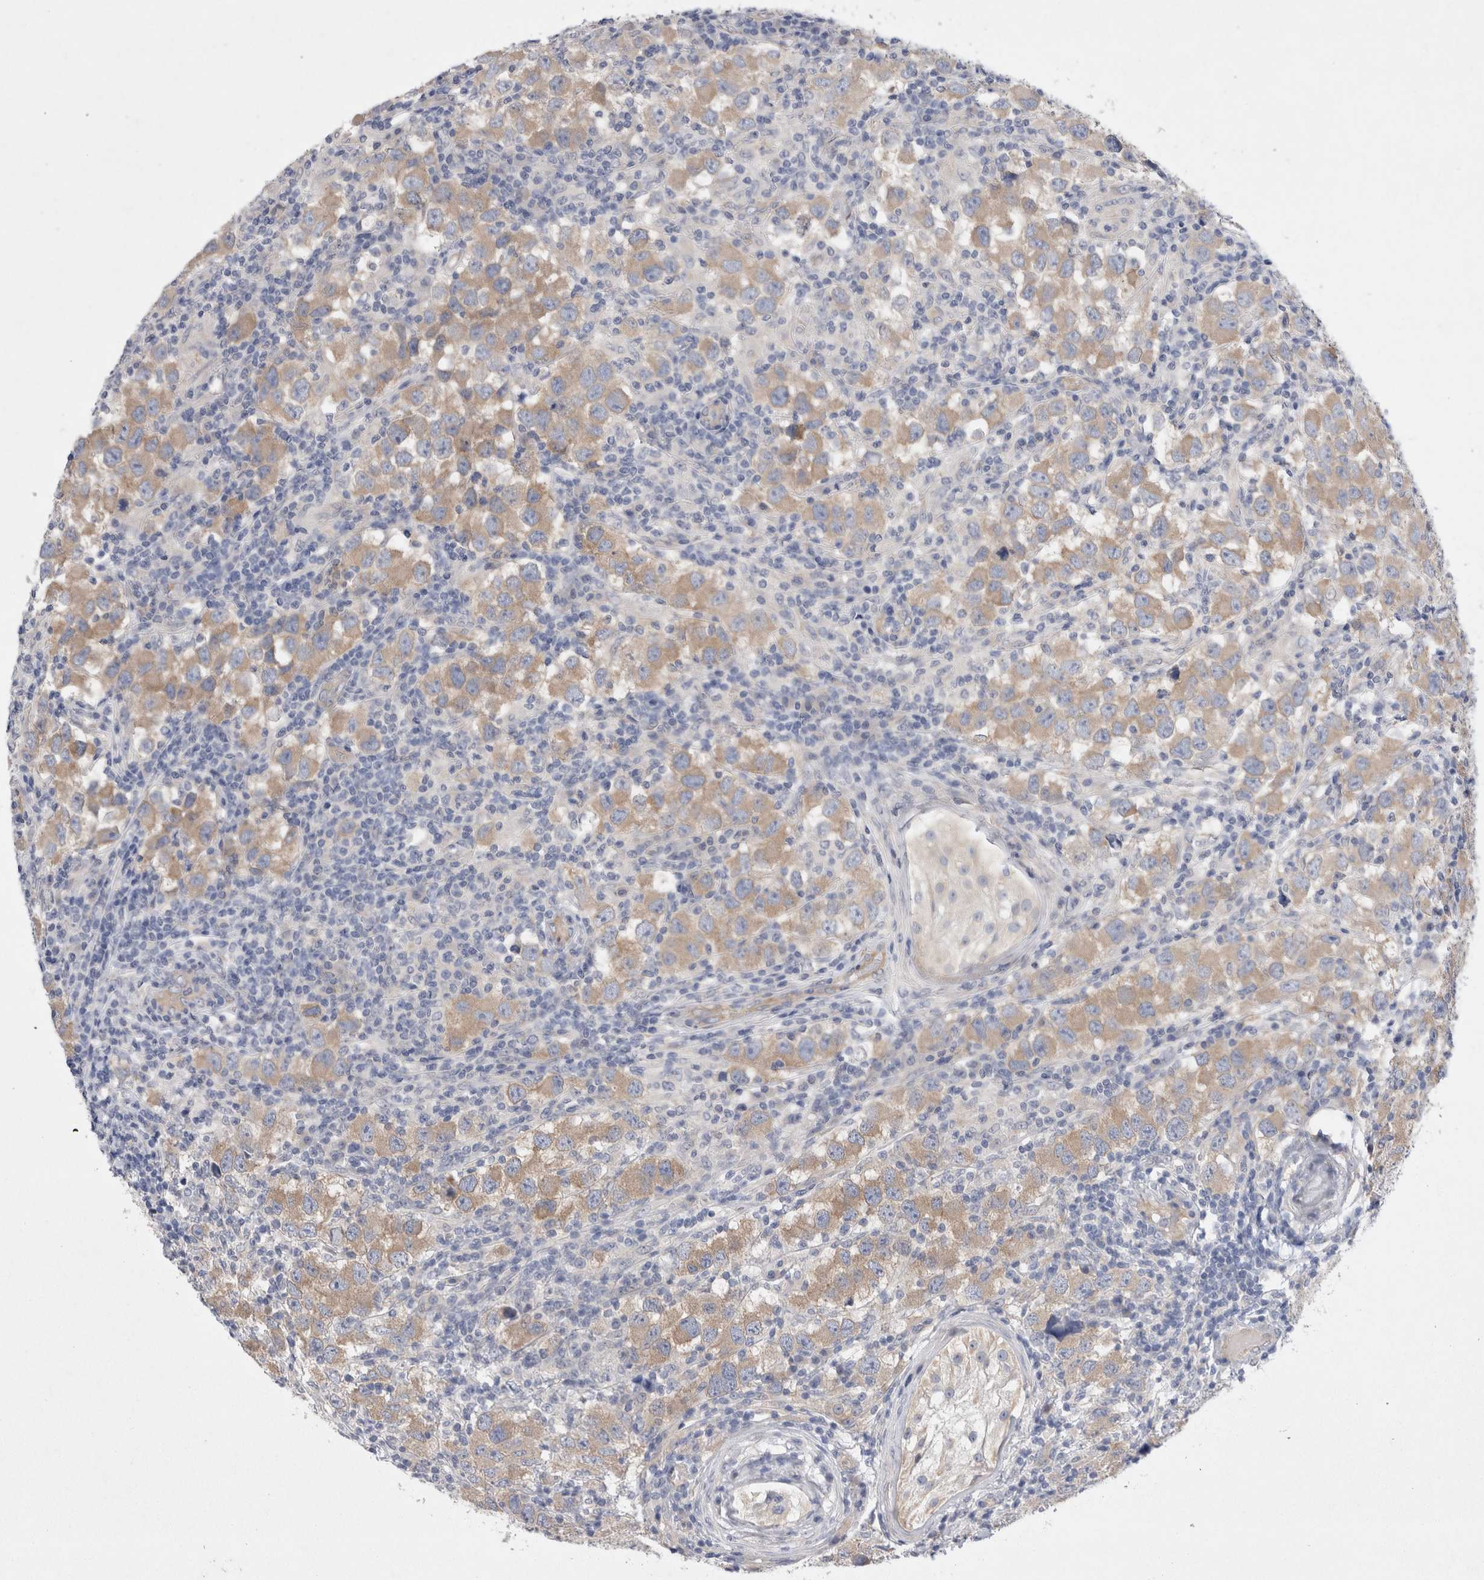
{"staining": {"intensity": "weak", "quantity": ">75%", "location": "cytoplasmic/membranous"}, "tissue": "testis cancer", "cell_type": "Tumor cells", "image_type": "cancer", "snomed": [{"axis": "morphology", "description": "Carcinoma, Embryonal, NOS"}, {"axis": "topography", "description": "Testis"}], "caption": "Testis cancer stained with IHC demonstrates weak cytoplasmic/membranous expression in about >75% of tumor cells.", "gene": "WIPF2", "patient": {"sex": "male", "age": 21}}